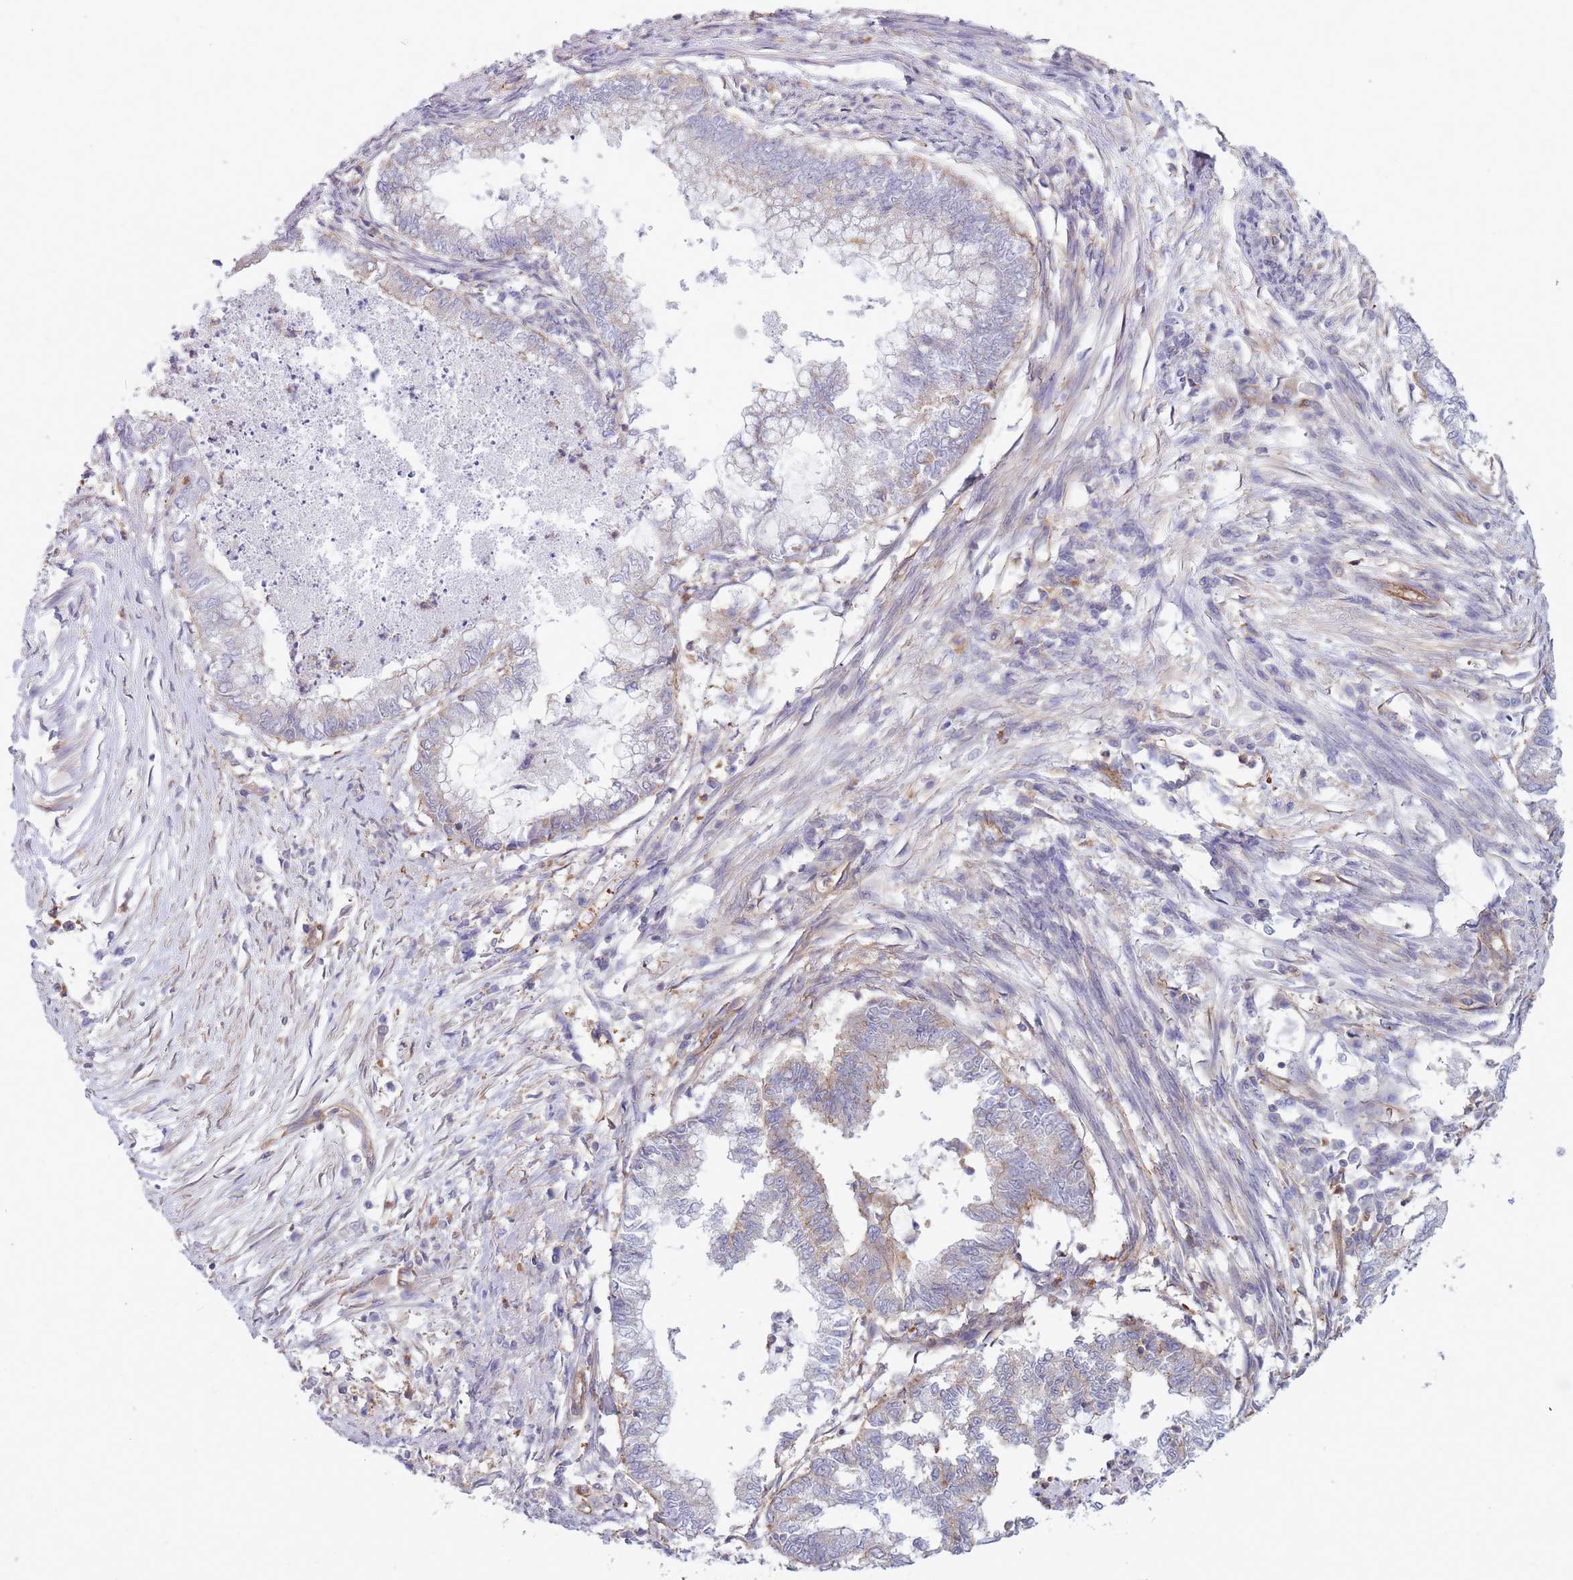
{"staining": {"intensity": "weak", "quantity": "<25%", "location": "cytoplasmic/membranous"}, "tissue": "endometrial cancer", "cell_type": "Tumor cells", "image_type": "cancer", "snomed": [{"axis": "morphology", "description": "Adenocarcinoma, NOS"}, {"axis": "topography", "description": "Endometrium"}], "caption": "Endometrial cancer (adenocarcinoma) was stained to show a protein in brown. There is no significant staining in tumor cells.", "gene": "GGA1", "patient": {"sex": "female", "age": 79}}